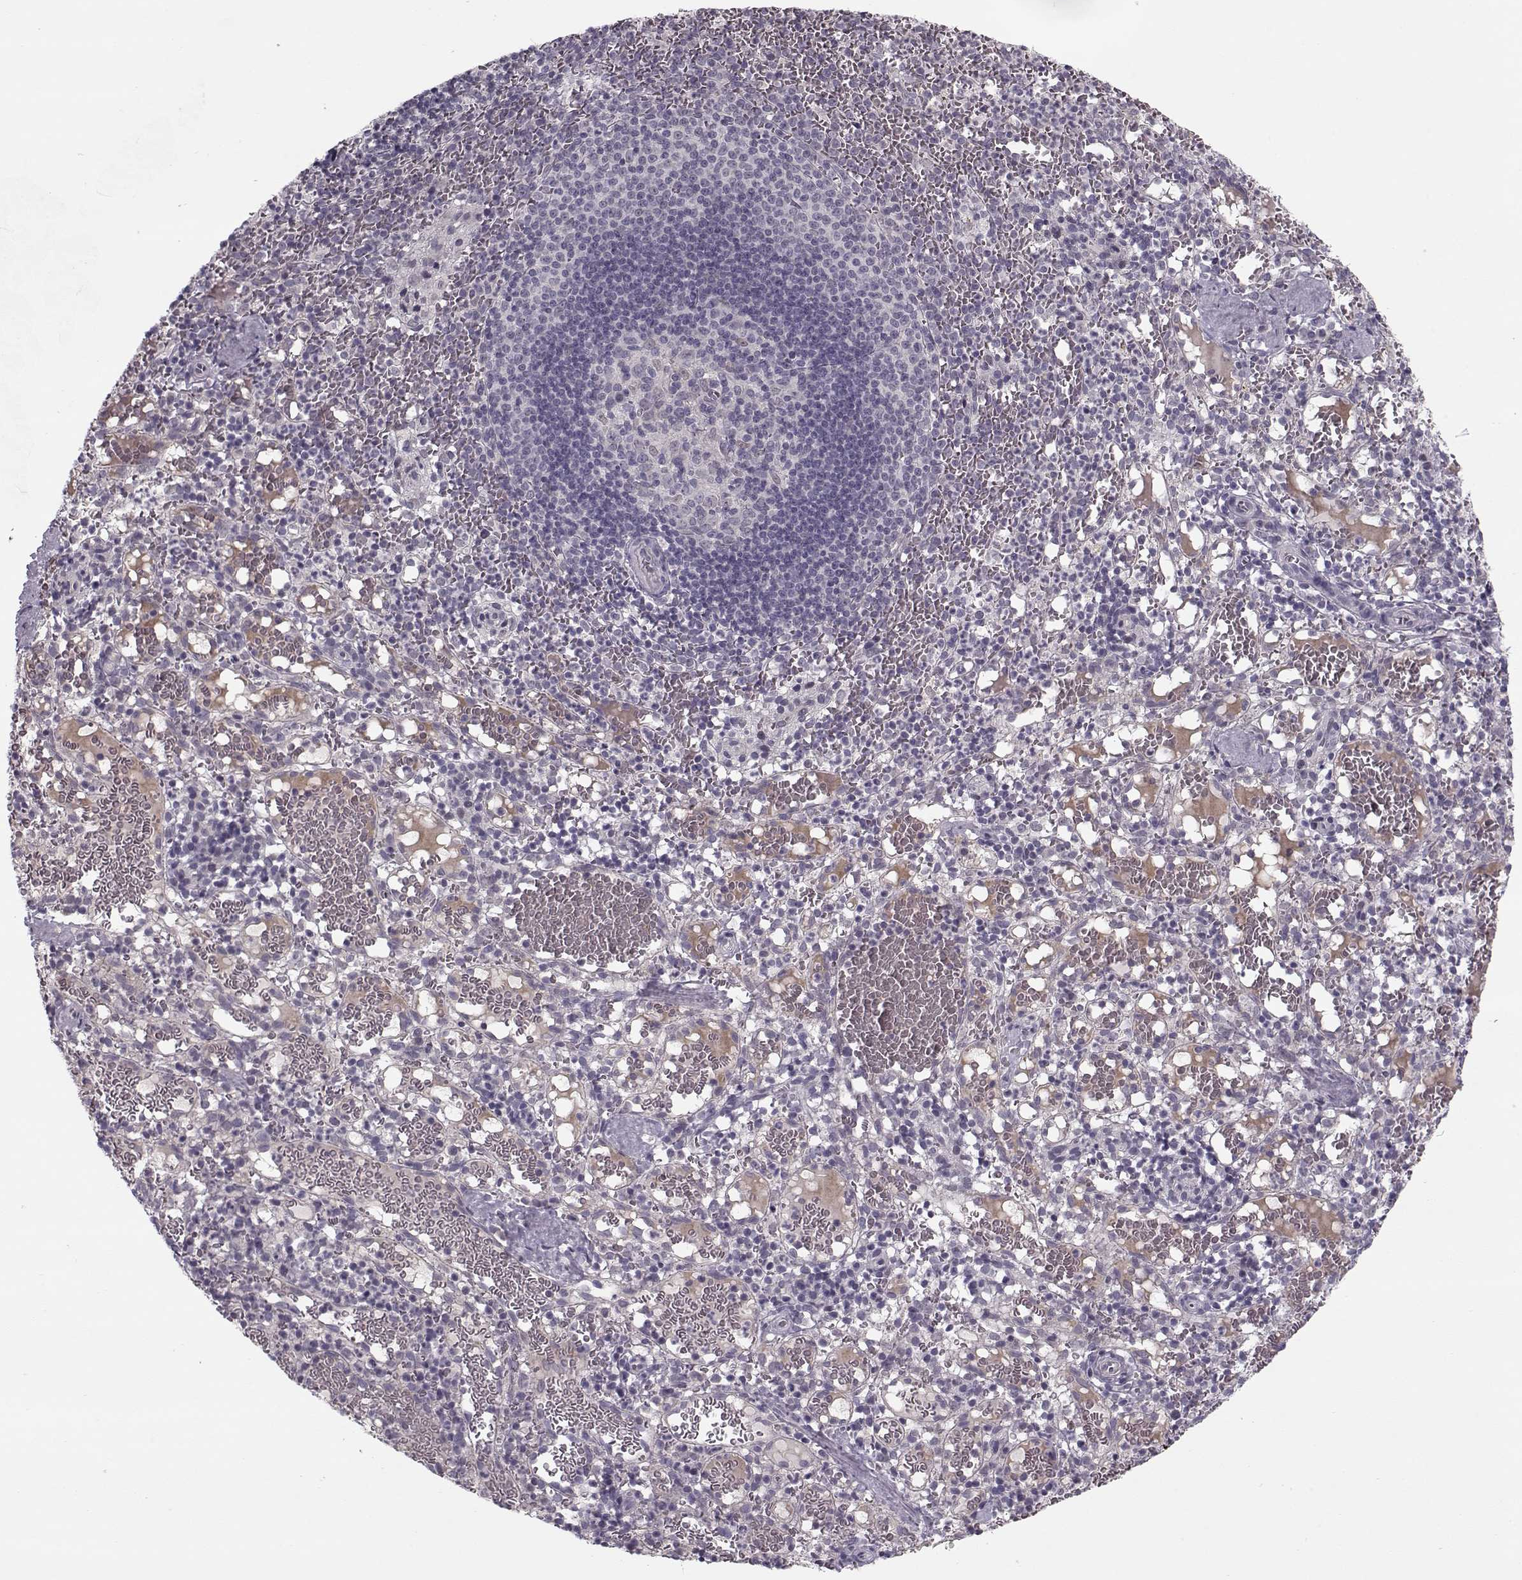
{"staining": {"intensity": "negative", "quantity": "none", "location": "none"}, "tissue": "spleen", "cell_type": "Cells in red pulp", "image_type": "normal", "snomed": [{"axis": "morphology", "description": "Normal tissue, NOS"}, {"axis": "topography", "description": "Spleen"}], "caption": "This is an IHC image of normal spleen. There is no positivity in cells in red pulp.", "gene": "DNAI3", "patient": {"sex": "male", "age": 11}}